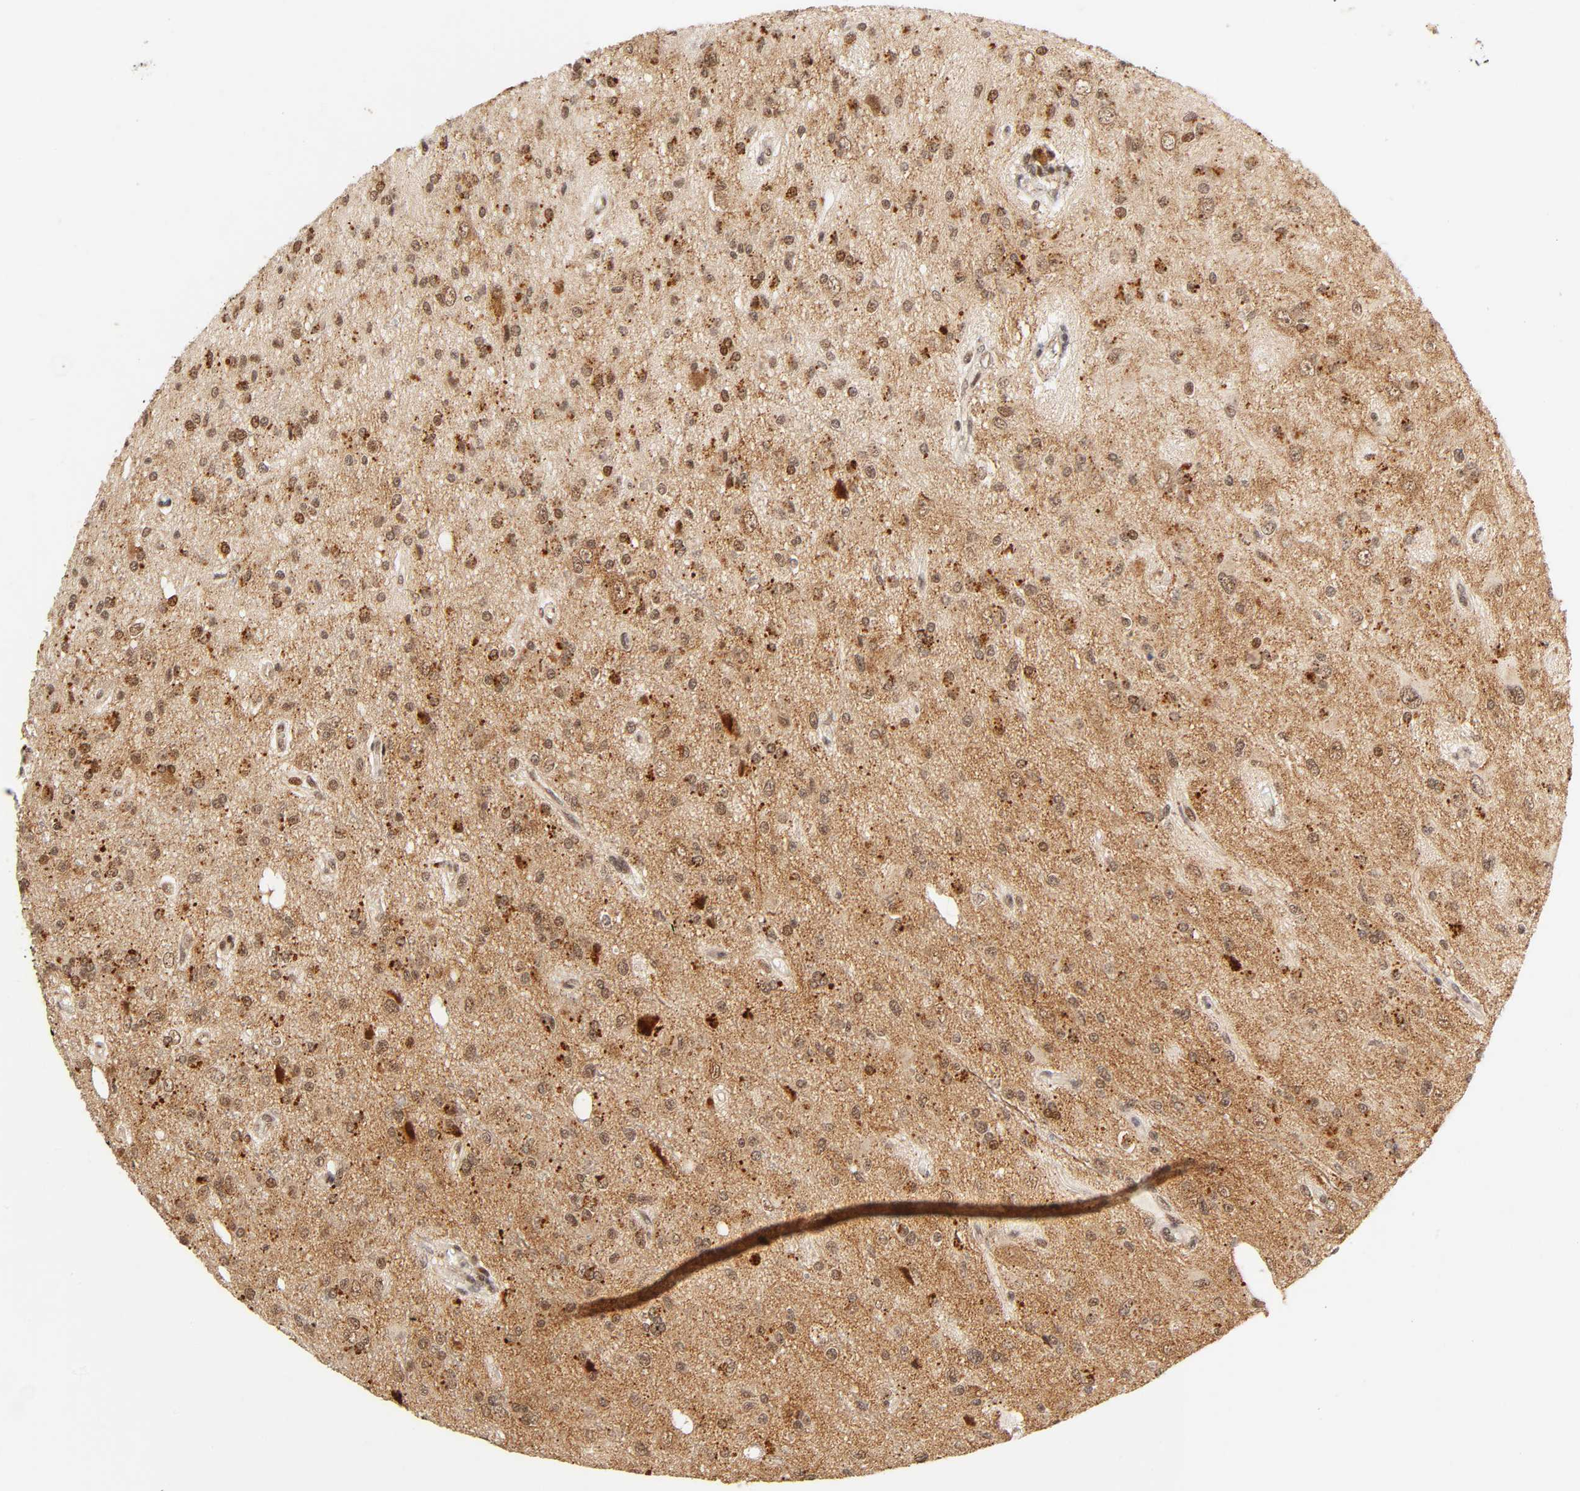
{"staining": {"intensity": "moderate", "quantity": ">75%", "location": "cytoplasmic/membranous,nuclear"}, "tissue": "glioma", "cell_type": "Tumor cells", "image_type": "cancer", "snomed": [{"axis": "morphology", "description": "Glioma, malignant, High grade"}, {"axis": "topography", "description": "Brain"}], "caption": "A histopathology image showing moderate cytoplasmic/membranous and nuclear staining in about >75% of tumor cells in glioma, as visualized by brown immunohistochemical staining.", "gene": "TAF10", "patient": {"sex": "male", "age": 47}}